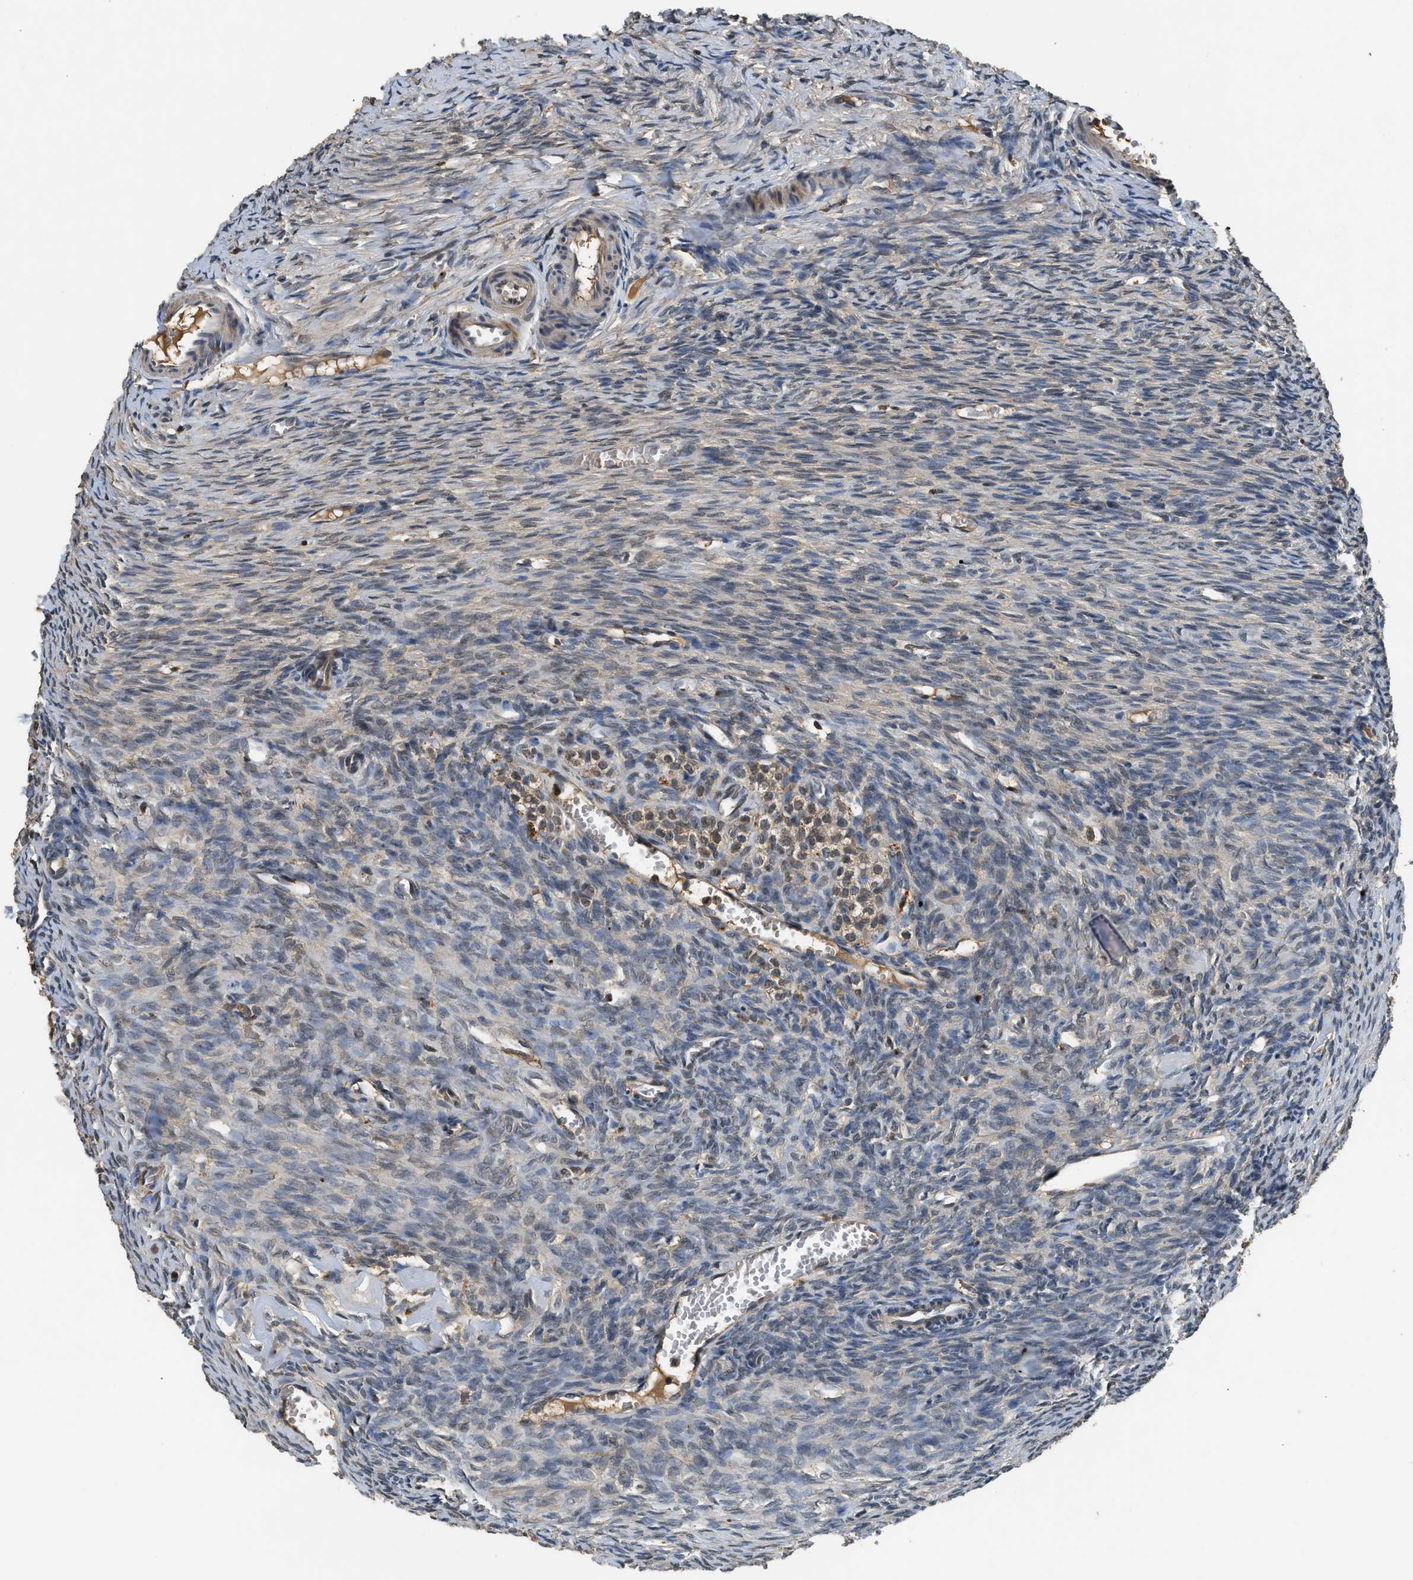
{"staining": {"intensity": "moderate", "quantity": ">75%", "location": "cytoplasmic/membranous"}, "tissue": "ovary", "cell_type": "Follicle cells", "image_type": "normal", "snomed": [{"axis": "morphology", "description": "Normal tissue, NOS"}, {"axis": "topography", "description": "Ovary"}], "caption": "Protein staining by immunohistochemistry exhibits moderate cytoplasmic/membranous positivity in approximately >75% of follicle cells in unremarkable ovary. (brown staining indicates protein expression, while blue staining denotes nuclei).", "gene": "SLC15A4", "patient": {"sex": "female", "age": 27}}